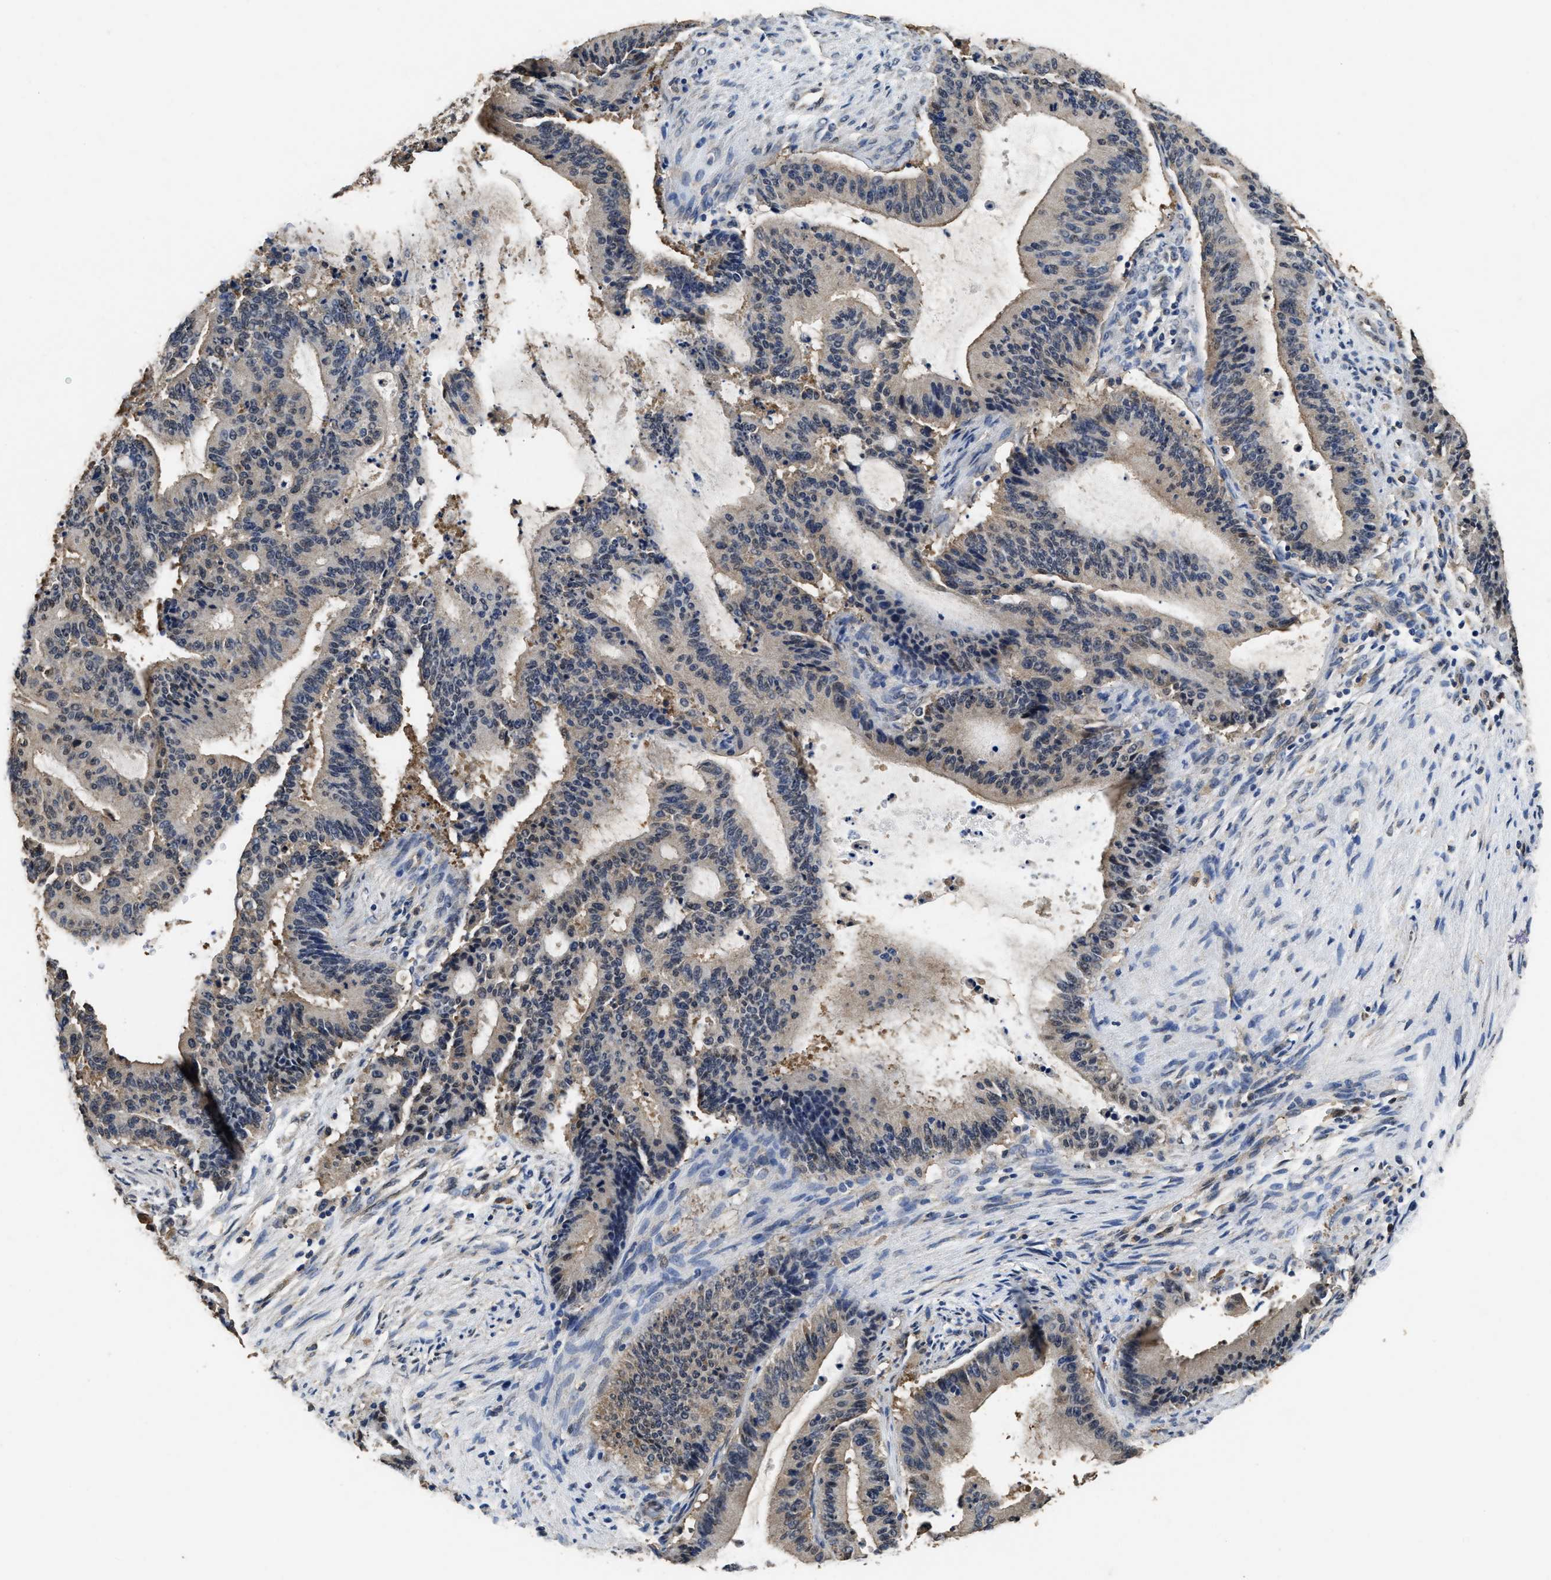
{"staining": {"intensity": "weak", "quantity": "<25%", "location": "cytoplasmic/membranous,nuclear"}, "tissue": "liver cancer", "cell_type": "Tumor cells", "image_type": "cancer", "snomed": [{"axis": "morphology", "description": "Cholangiocarcinoma"}, {"axis": "topography", "description": "Liver"}], "caption": "There is no significant expression in tumor cells of cholangiocarcinoma (liver). Brightfield microscopy of immunohistochemistry (IHC) stained with DAB (3,3'-diaminobenzidine) (brown) and hematoxylin (blue), captured at high magnification.", "gene": "YWHAE", "patient": {"sex": "female", "age": 73}}